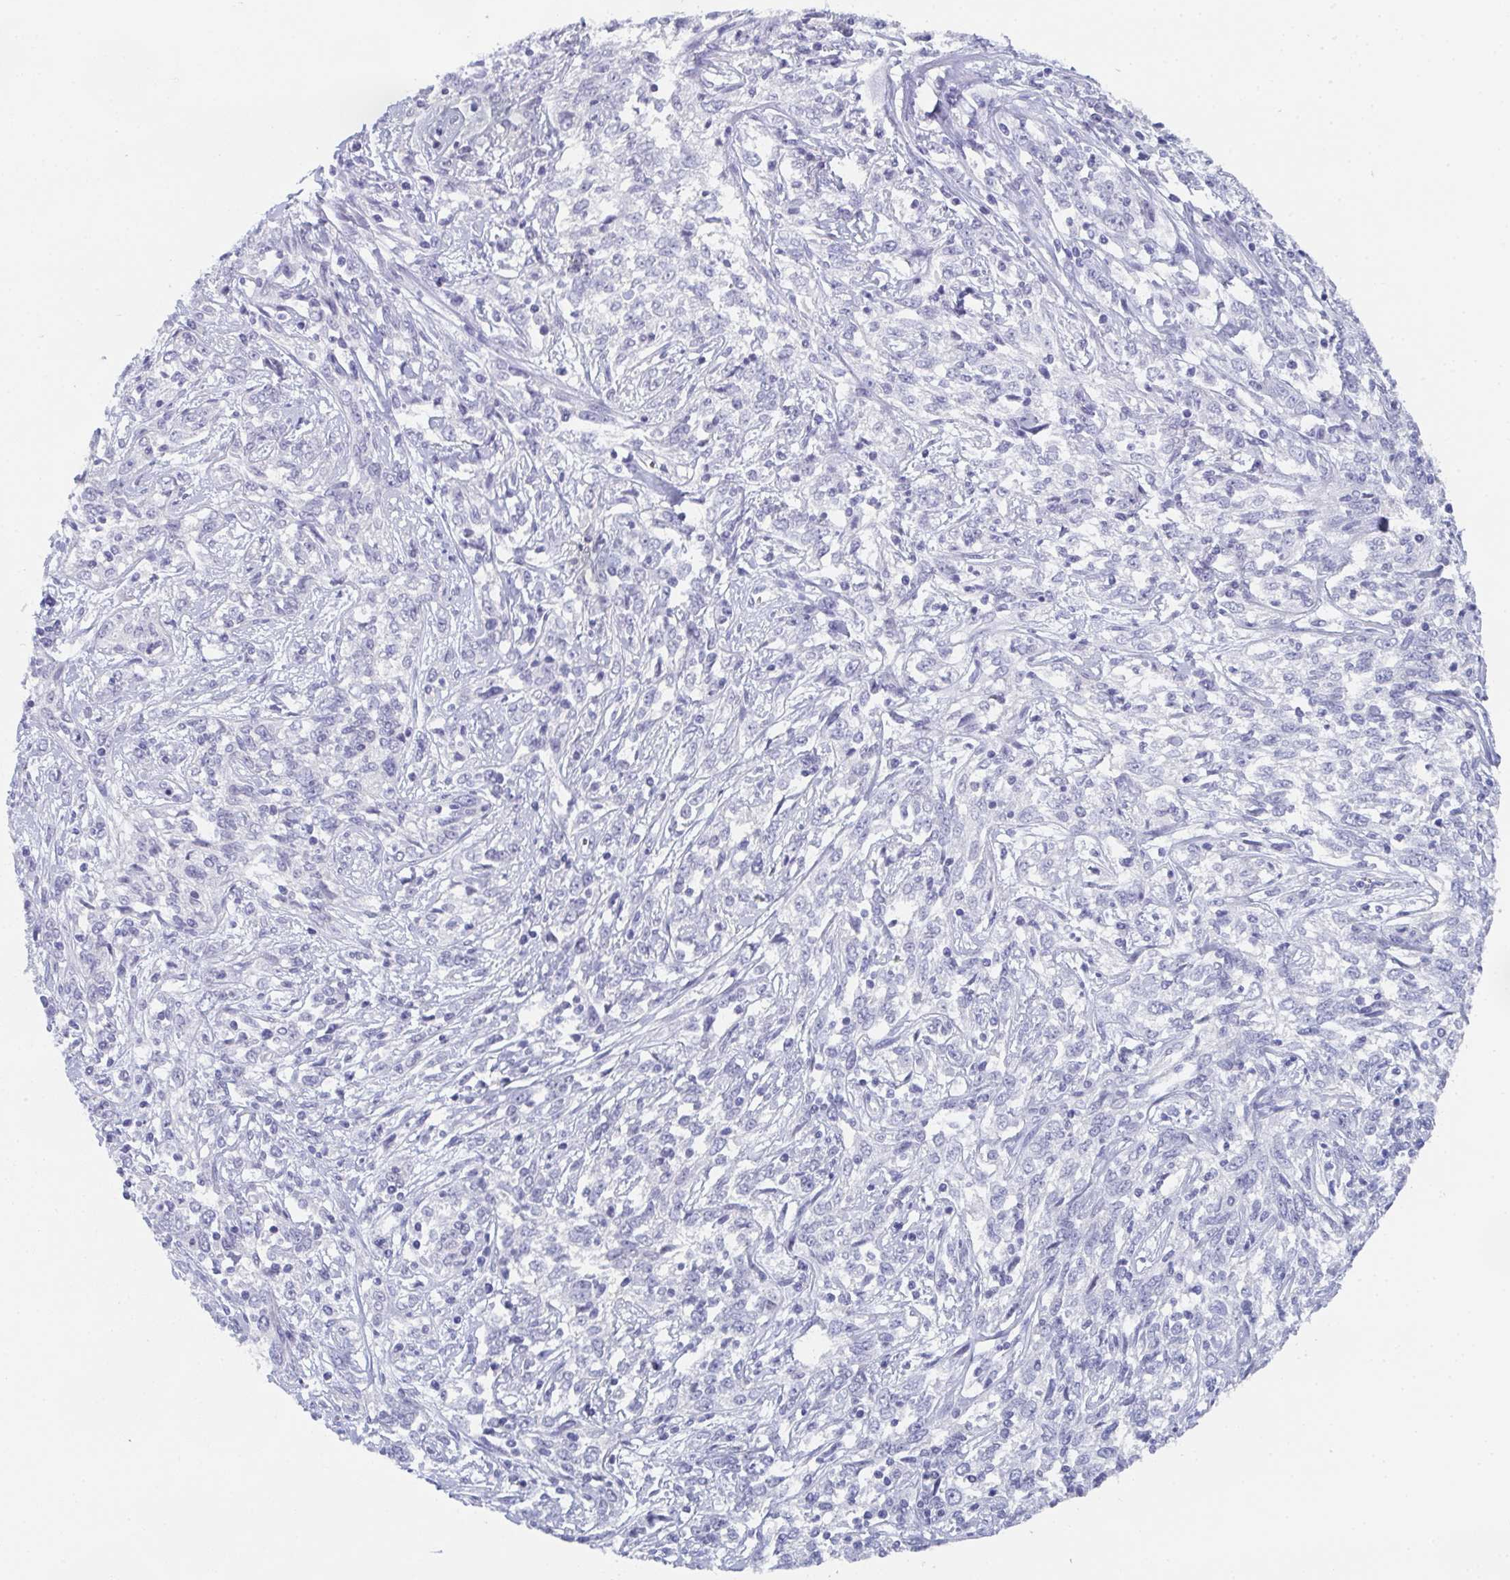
{"staining": {"intensity": "negative", "quantity": "none", "location": "none"}, "tissue": "cervical cancer", "cell_type": "Tumor cells", "image_type": "cancer", "snomed": [{"axis": "morphology", "description": "Adenocarcinoma, NOS"}, {"axis": "topography", "description": "Cervix"}], "caption": "IHC micrograph of neoplastic tissue: human cervical cancer (adenocarcinoma) stained with DAB (3,3'-diaminobenzidine) shows no significant protein staining in tumor cells.", "gene": "DYDC2", "patient": {"sex": "female", "age": 40}}